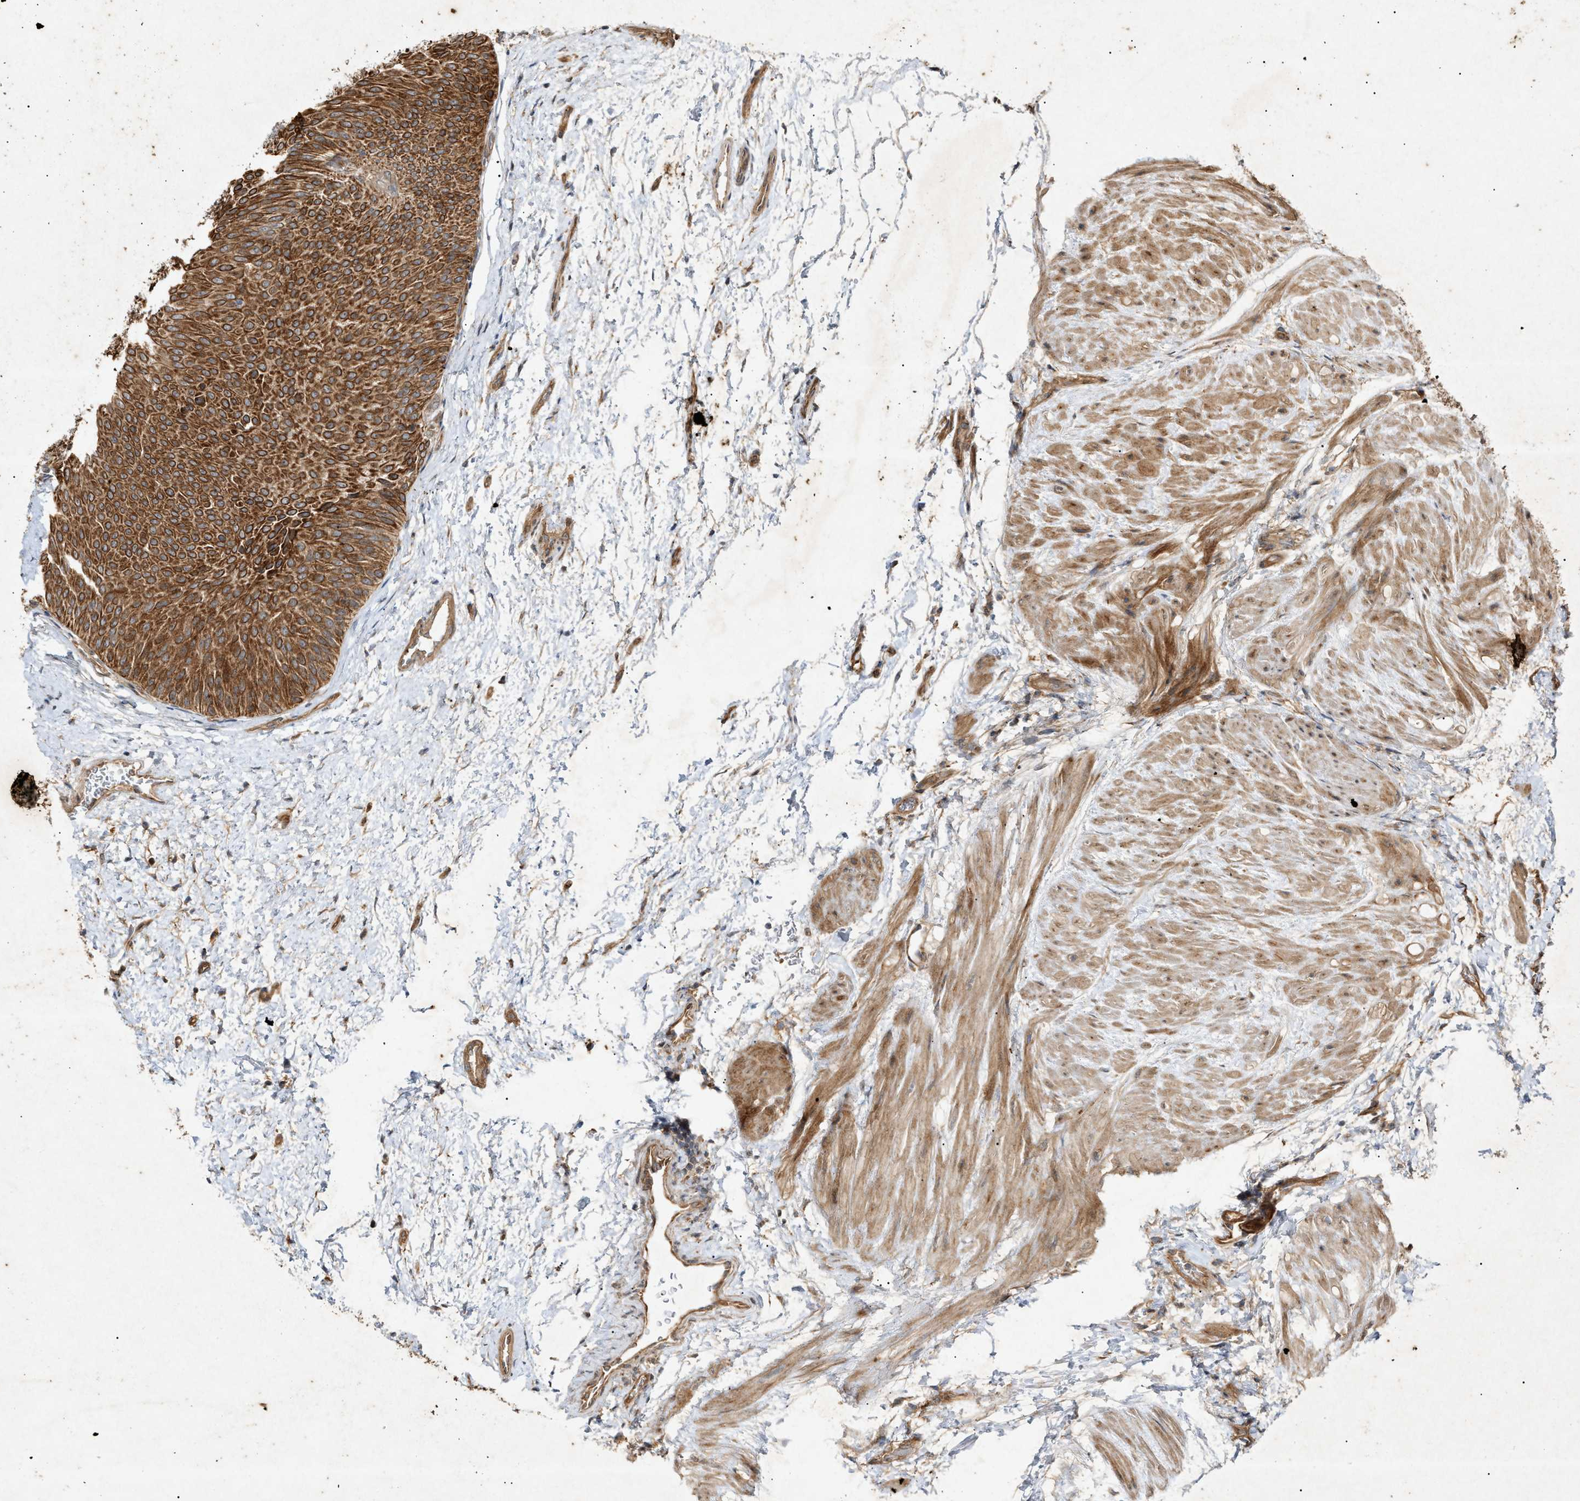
{"staining": {"intensity": "strong", "quantity": ">75%", "location": "cytoplasmic/membranous"}, "tissue": "urothelial cancer", "cell_type": "Tumor cells", "image_type": "cancer", "snomed": [{"axis": "morphology", "description": "Urothelial carcinoma, Low grade"}, {"axis": "topography", "description": "Urinary bladder"}], "caption": "The histopathology image reveals staining of urothelial cancer, revealing strong cytoplasmic/membranous protein positivity (brown color) within tumor cells. (DAB IHC, brown staining for protein, blue staining for nuclei).", "gene": "MTCH1", "patient": {"sex": "female", "age": 60}}